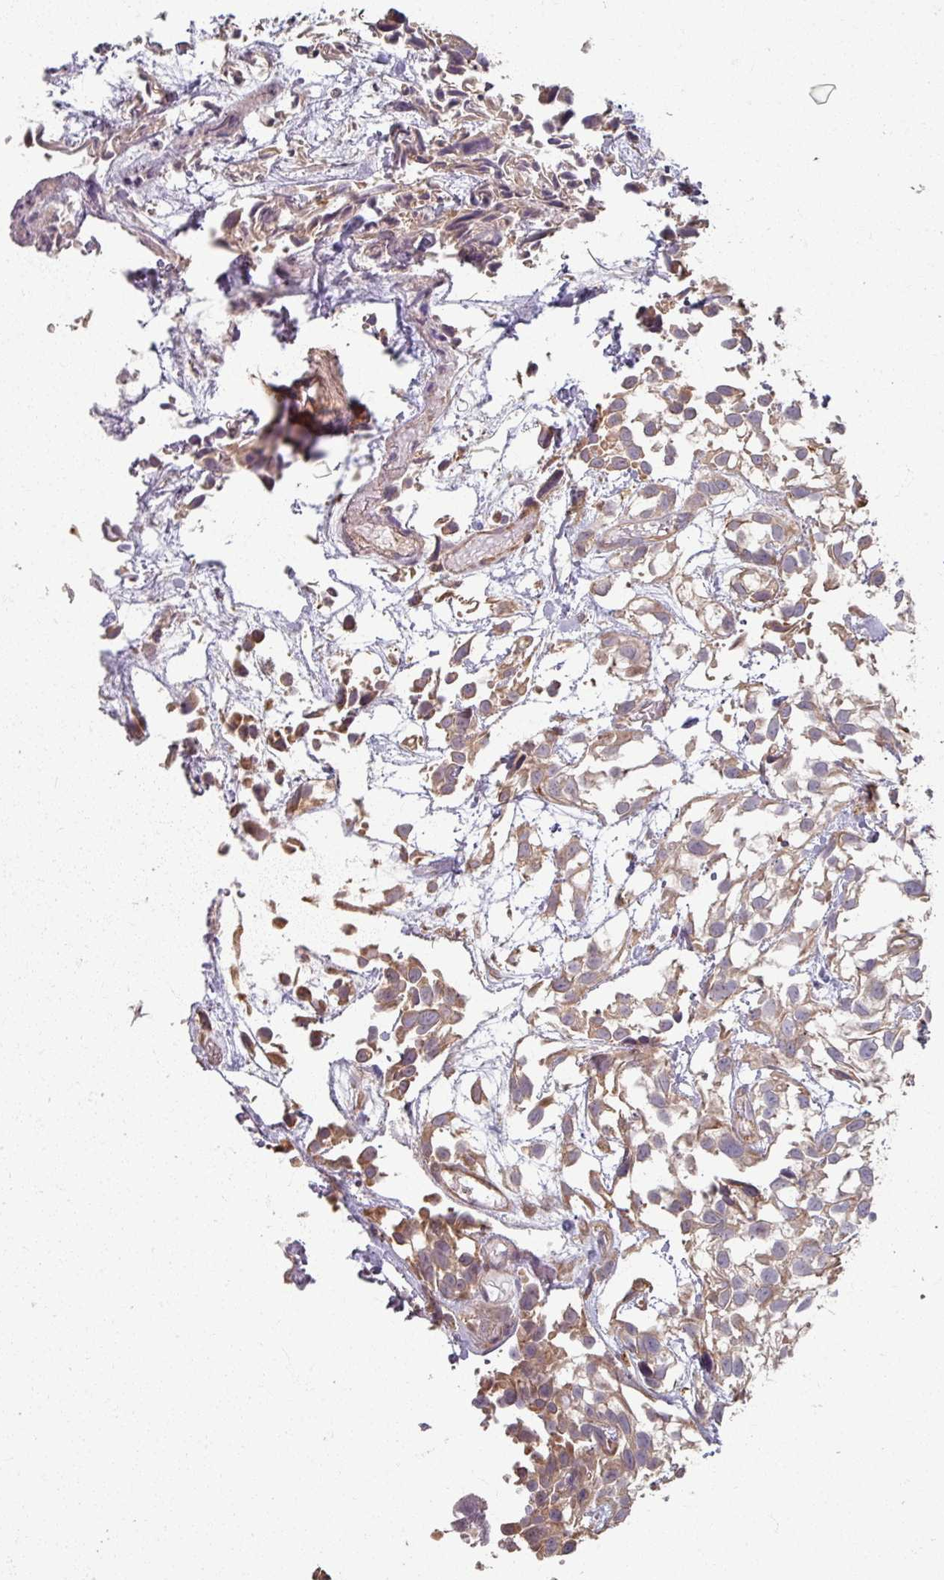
{"staining": {"intensity": "moderate", "quantity": "25%-75%", "location": "cytoplasmic/membranous"}, "tissue": "urothelial cancer", "cell_type": "Tumor cells", "image_type": "cancer", "snomed": [{"axis": "morphology", "description": "Urothelial carcinoma, High grade"}, {"axis": "topography", "description": "Urinary bladder"}], "caption": "IHC of human high-grade urothelial carcinoma displays medium levels of moderate cytoplasmic/membranous expression in approximately 25%-75% of tumor cells.", "gene": "CCDC68", "patient": {"sex": "male", "age": 56}}